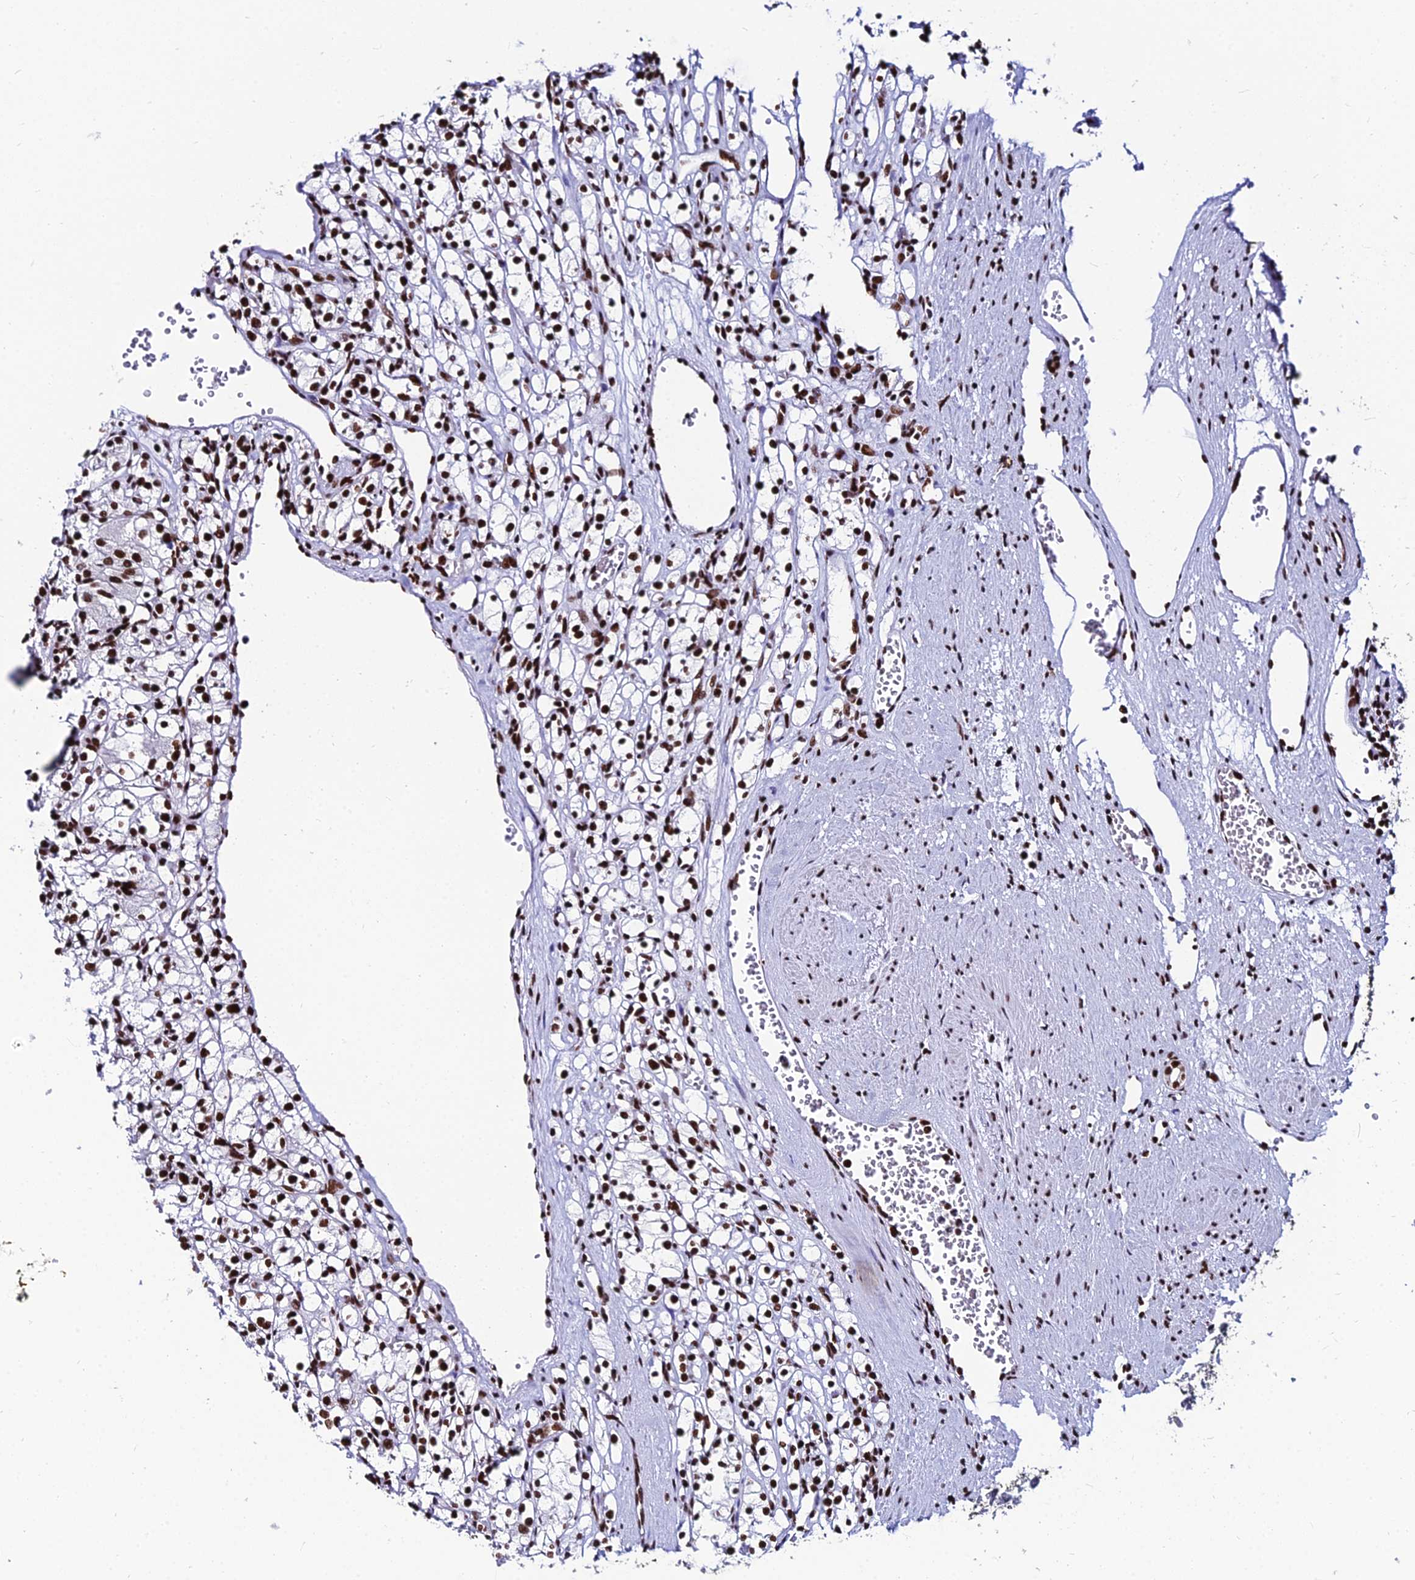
{"staining": {"intensity": "strong", "quantity": ">75%", "location": "nuclear"}, "tissue": "renal cancer", "cell_type": "Tumor cells", "image_type": "cancer", "snomed": [{"axis": "morphology", "description": "Adenocarcinoma, NOS"}, {"axis": "topography", "description": "Kidney"}], "caption": "High-power microscopy captured an IHC histopathology image of renal adenocarcinoma, revealing strong nuclear expression in about >75% of tumor cells.", "gene": "HNRNPH1", "patient": {"sex": "female", "age": 59}}